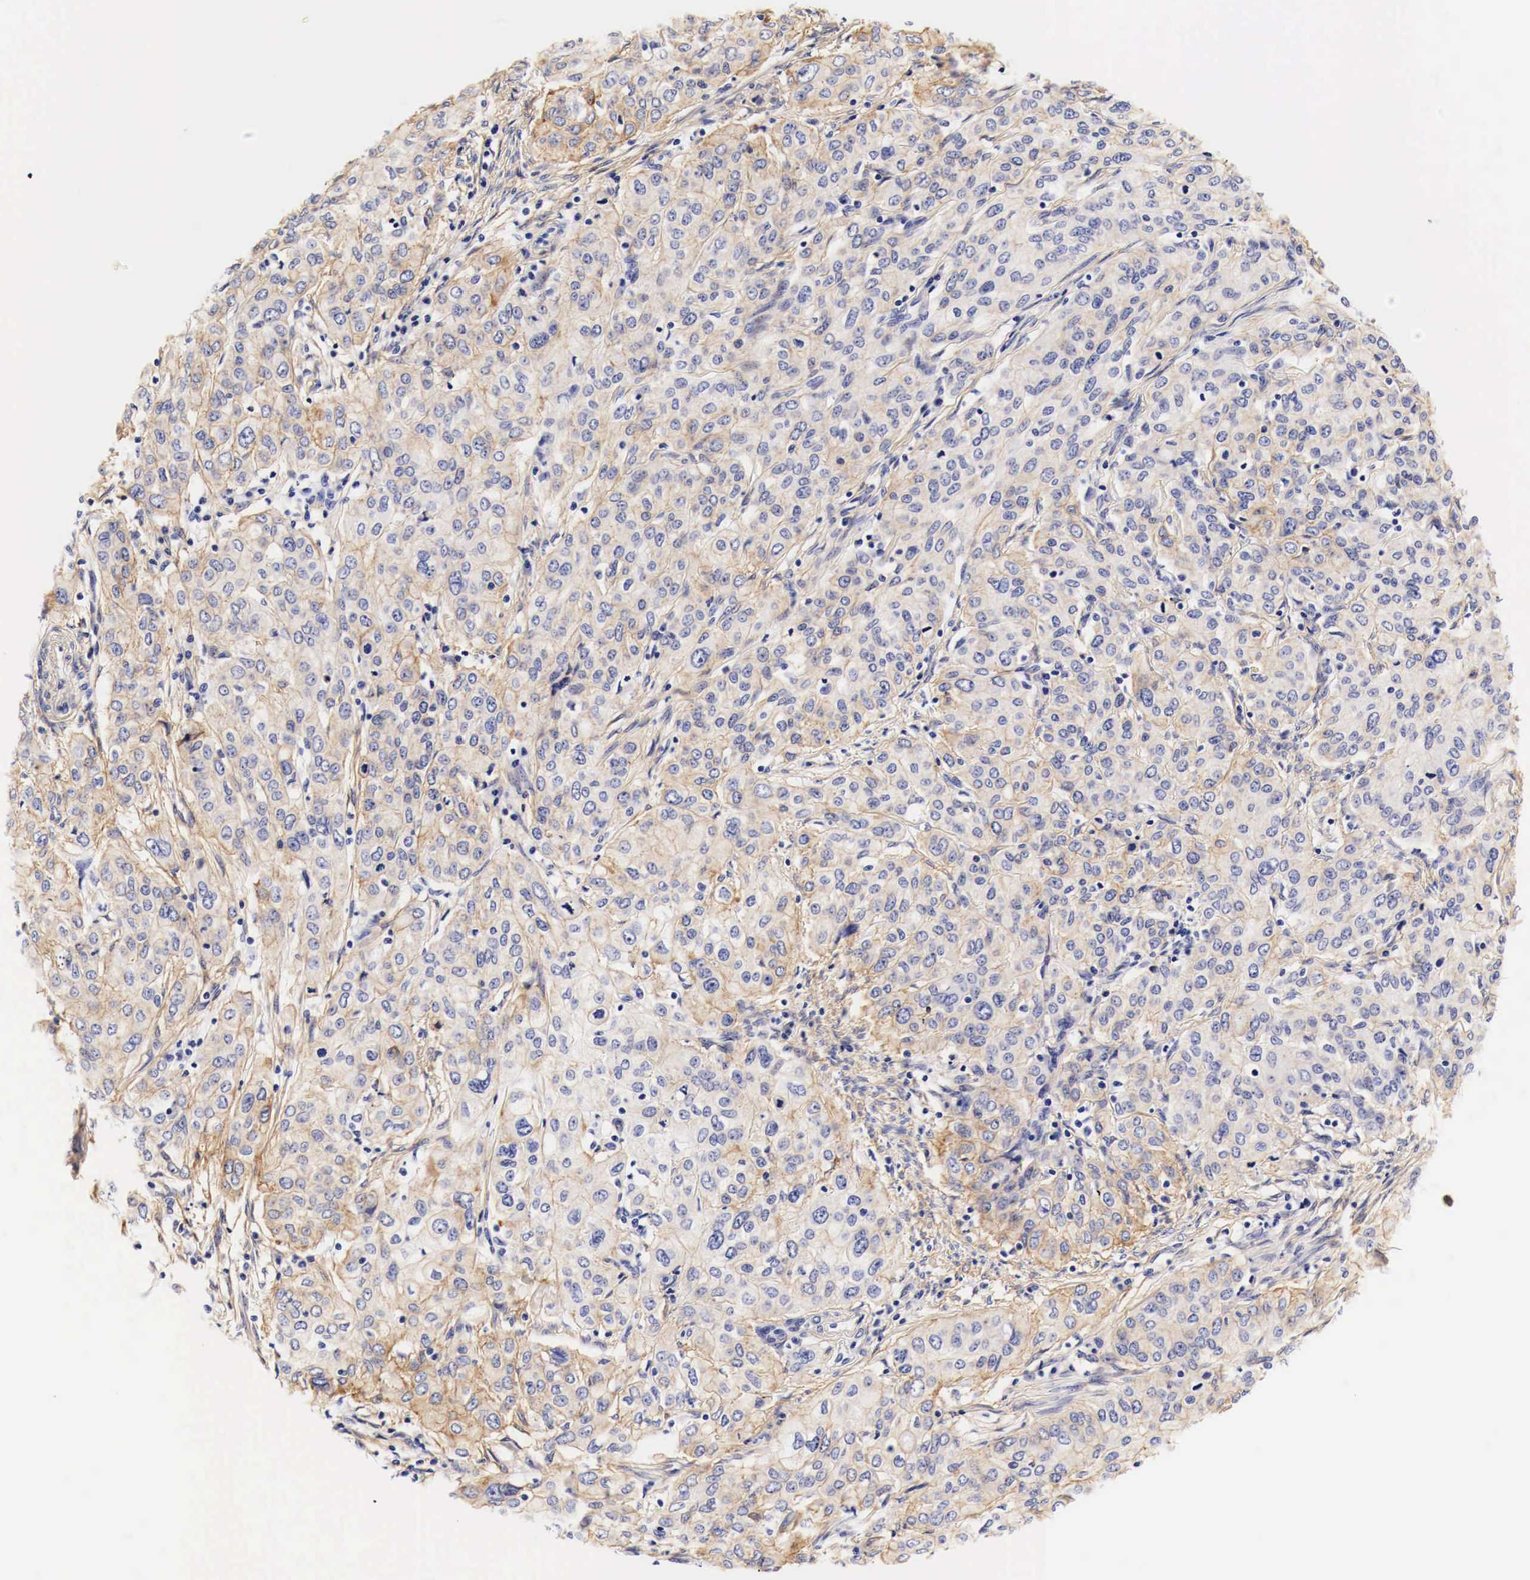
{"staining": {"intensity": "weak", "quantity": ">75%", "location": "cytoplasmic/membranous"}, "tissue": "cervical cancer", "cell_type": "Tumor cells", "image_type": "cancer", "snomed": [{"axis": "morphology", "description": "Squamous cell carcinoma, NOS"}, {"axis": "topography", "description": "Cervix"}], "caption": "Cervical cancer (squamous cell carcinoma) stained with a brown dye displays weak cytoplasmic/membranous positive staining in about >75% of tumor cells.", "gene": "EGFR", "patient": {"sex": "female", "age": 38}}